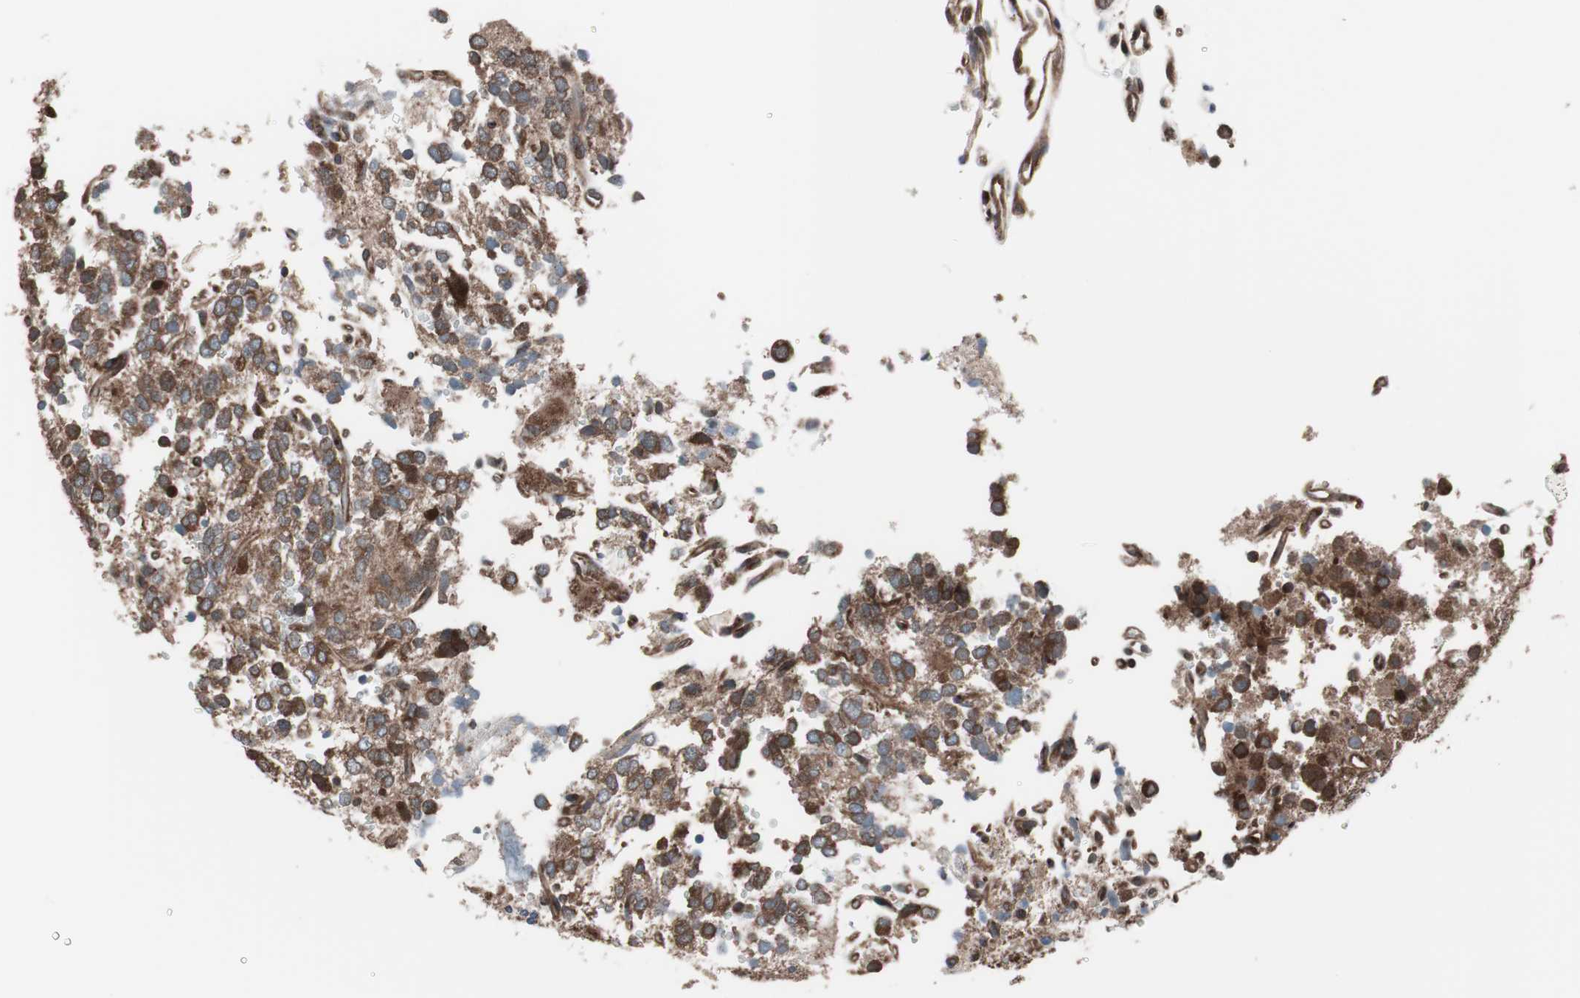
{"staining": {"intensity": "strong", "quantity": "25%-75%", "location": "cytoplasmic/membranous"}, "tissue": "glioma", "cell_type": "Tumor cells", "image_type": "cancer", "snomed": [{"axis": "morphology", "description": "Glioma, malignant, High grade"}, {"axis": "topography", "description": "Brain"}], "caption": "High-grade glioma (malignant) tissue shows strong cytoplasmic/membranous staining in approximately 25%-75% of tumor cells", "gene": "SEC31A", "patient": {"sex": "male", "age": 47}}